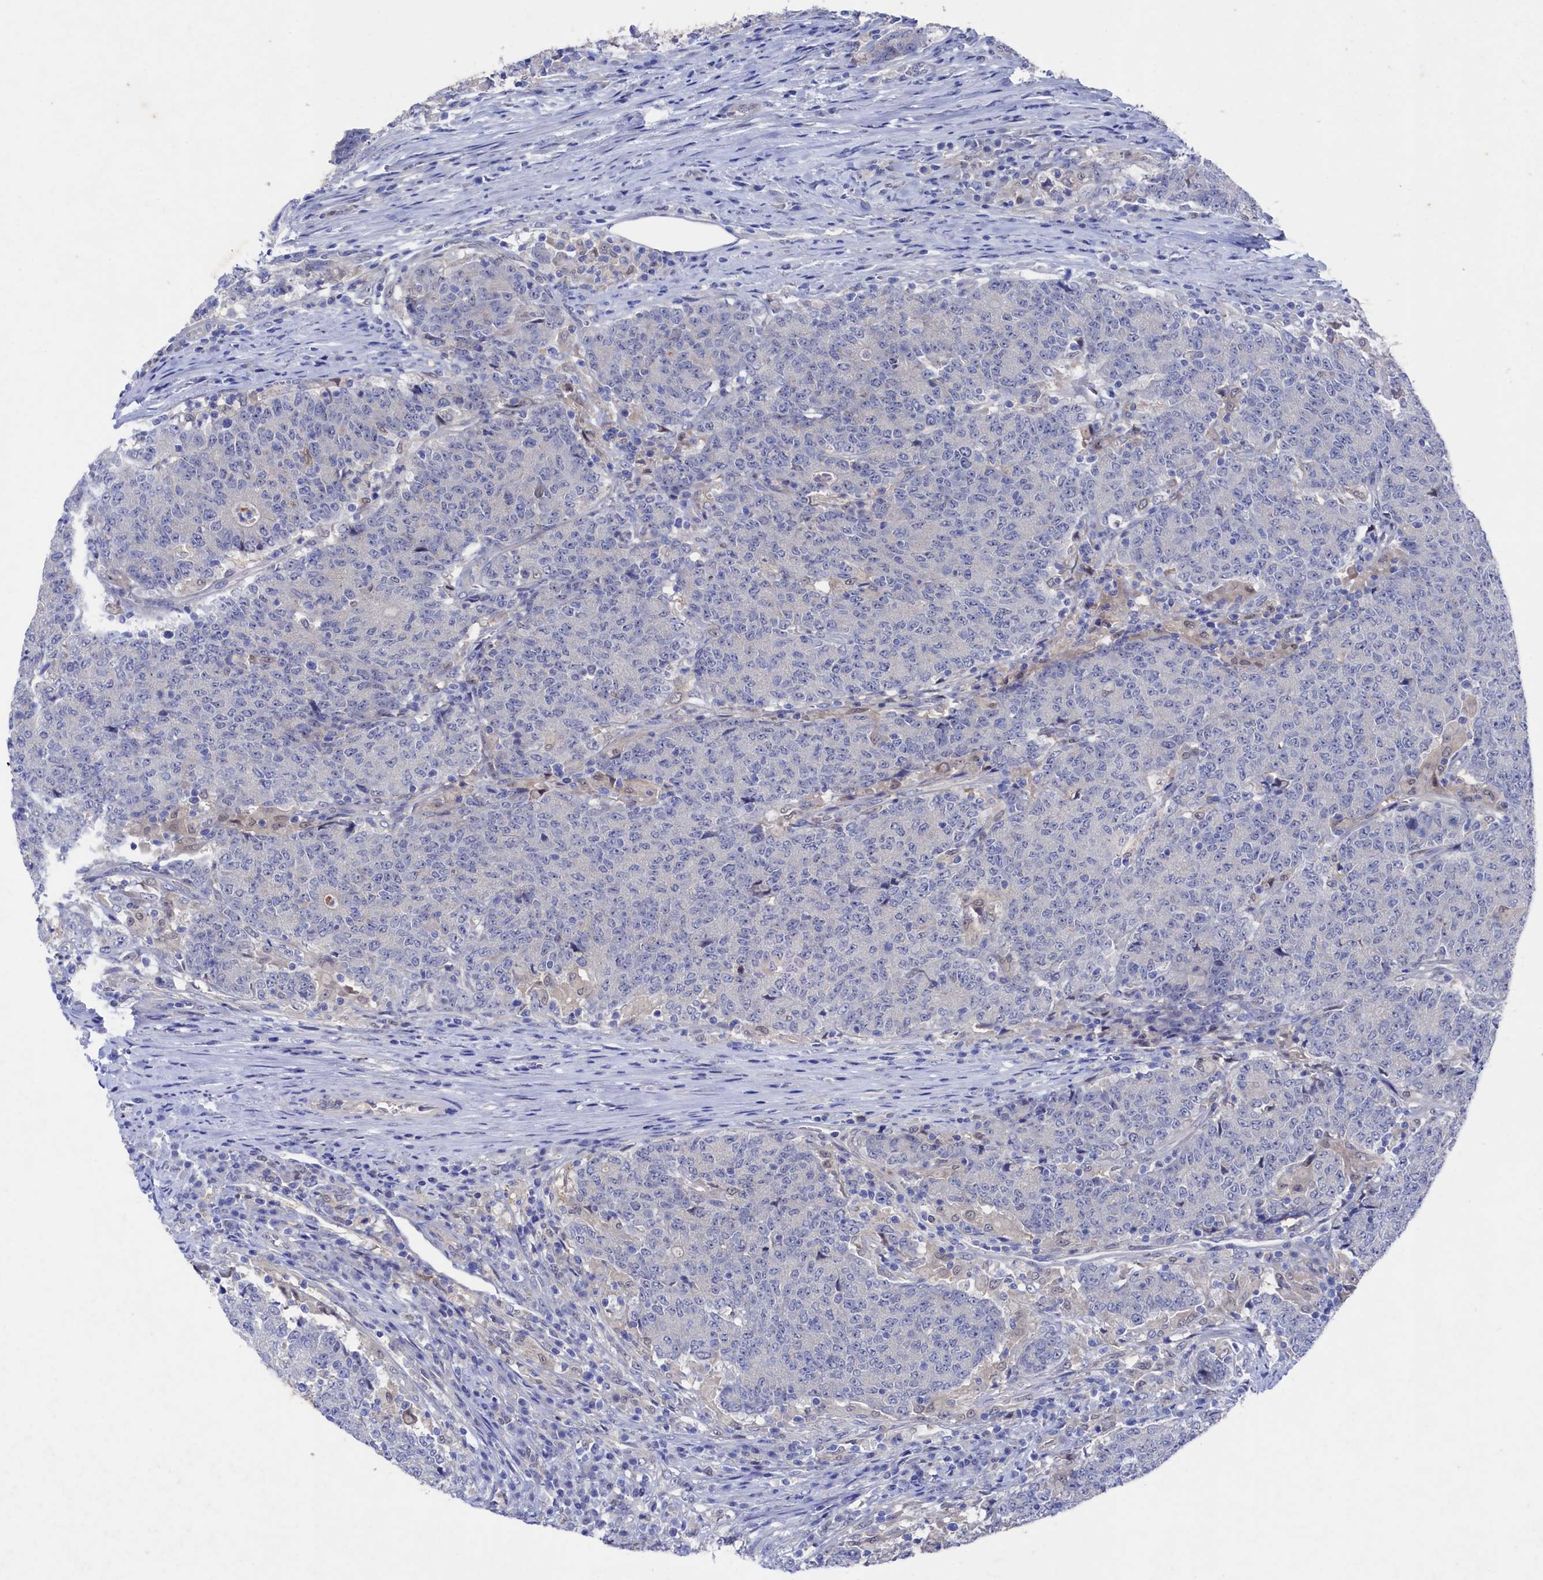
{"staining": {"intensity": "negative", "quantity": "none", "location": "none"}, "tissue": "colorectal cancer", "cell_type": "Tumor cells", "image_type": "cancer", "snomed": [{"axis": "morphology", "description": "Adenocarcinoma, NOS"}, {"axis": "topography", "description": "Colon"}], "caption": "A micrograph of colorectal adenocarcinoma stained for a protein reveals no brown staining in tumor cells.", "gene": "RNH1", "patient": {"sex": "female", "age": 75}}